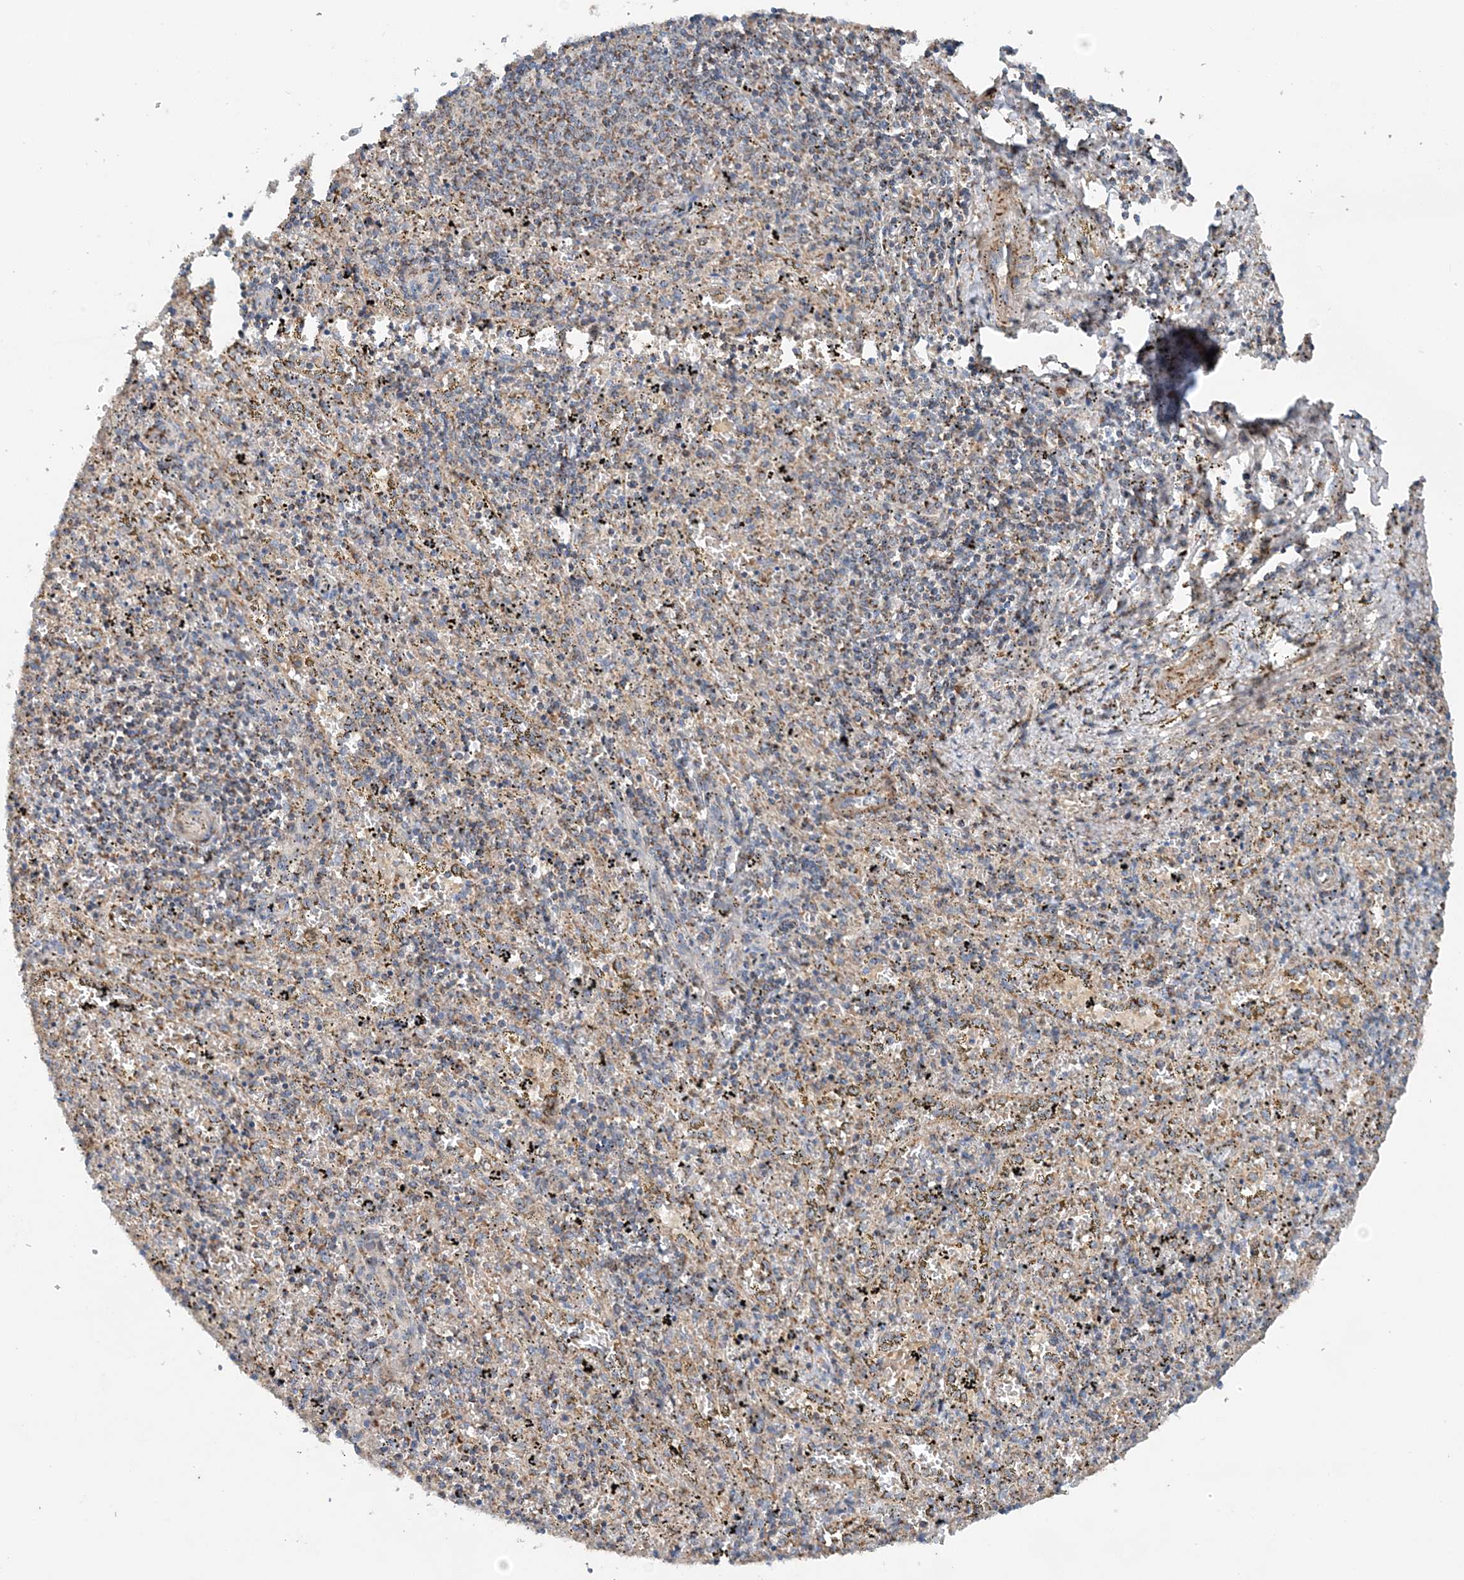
{"staining": {"intensity": "weak", "quantity": "<25%", "location": "cytoplasmic/membranous"}, "tissue": "spleen", "cell_type": "Cells in red pulp", "image_type": "normal", "snomed": [{"axis": "morphology", "description": "Normal tissue, NOS"}, {"axis": "topography", "description": "Spleen"}], "caption": "An immunohistochemistry (IHC) image of unremarkable spleen is shown. There is no staining in cells in red pulp of spleen. (Immunohistochemistry, brightfield microscopy, high magnification).", "gene": "SPRY2", "patient": {"sex": "male", "age": 11}}